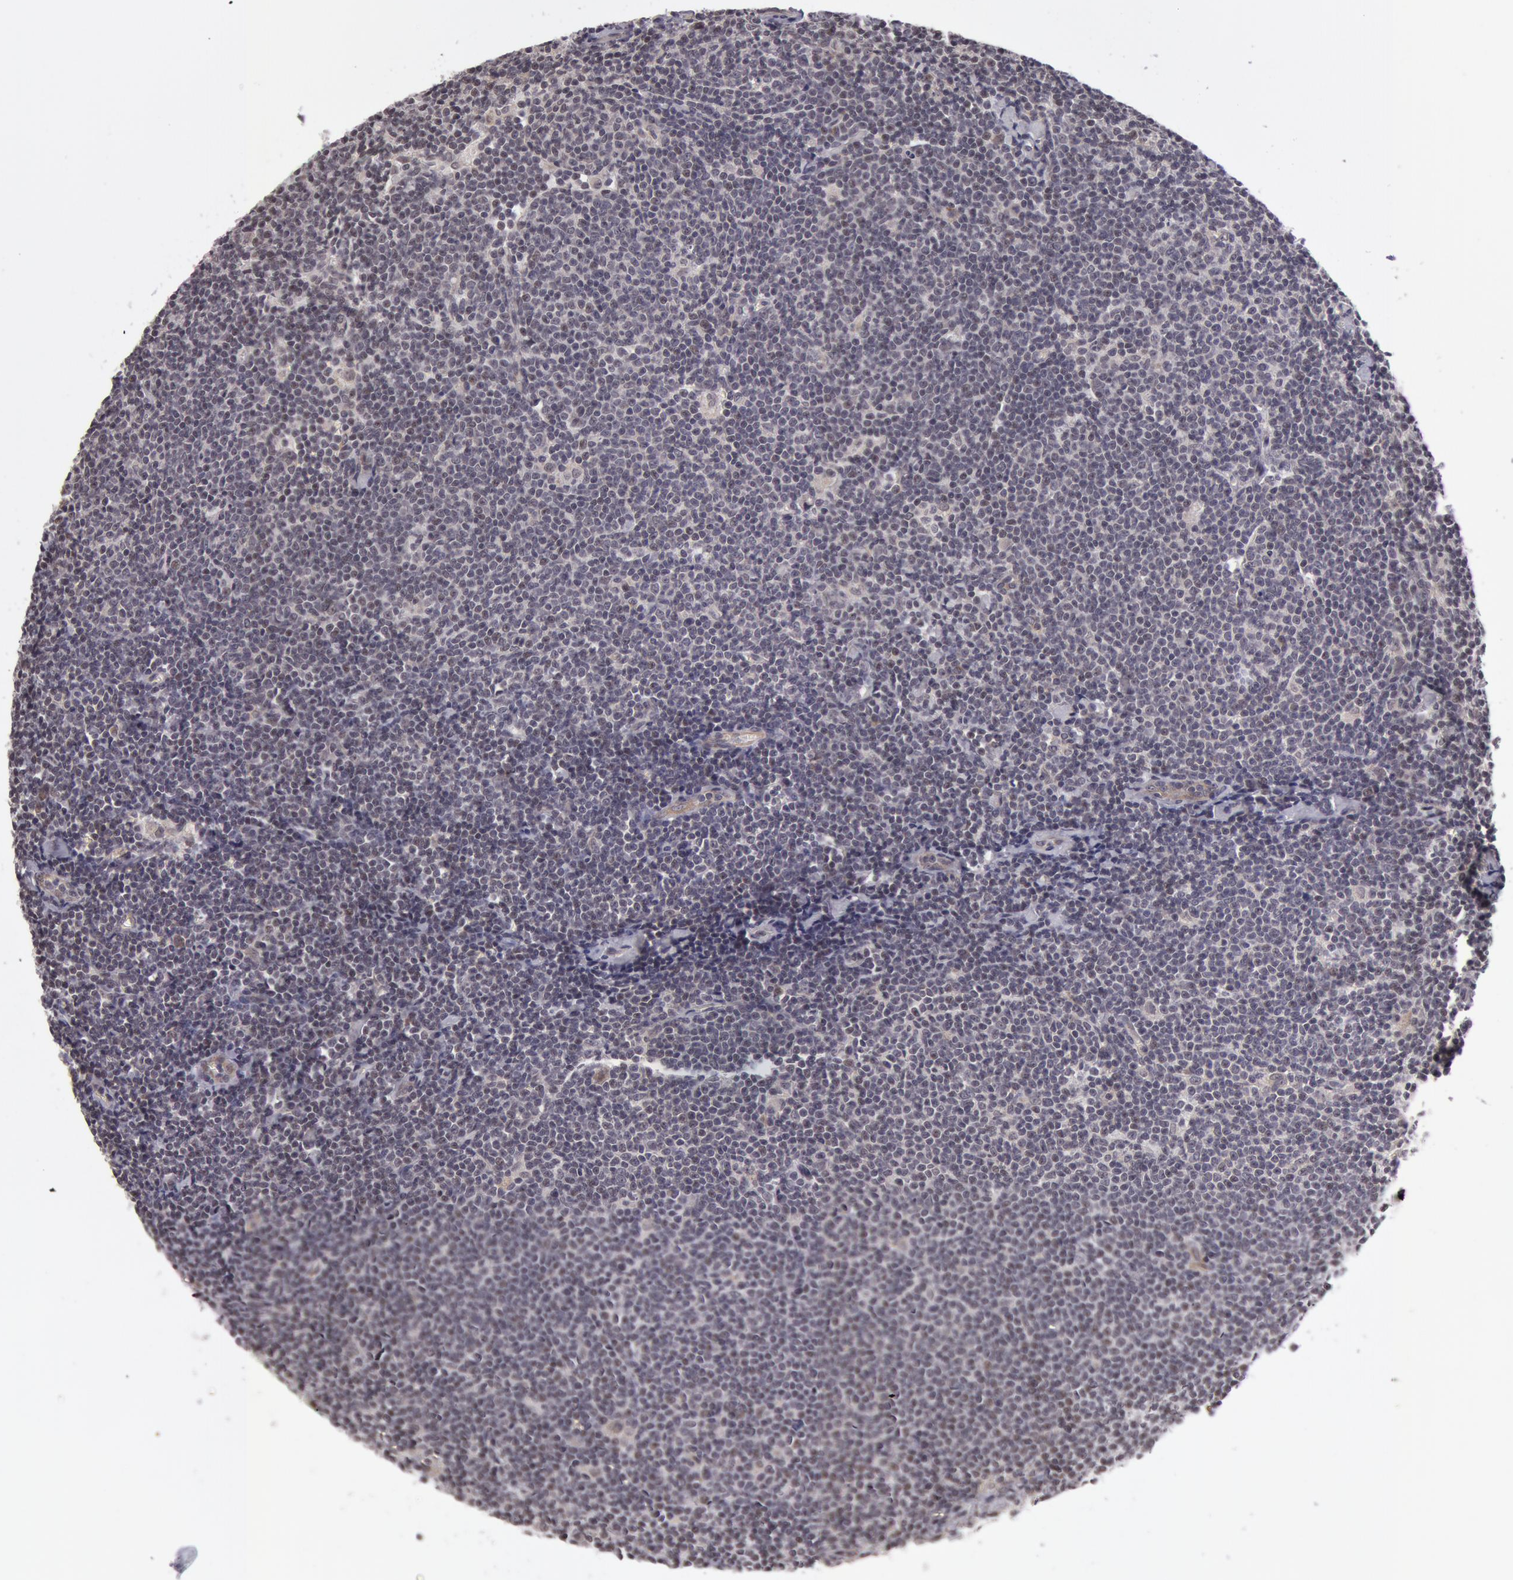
{"staining": {"intensity": "negative", "quantity": "none", "location": "none"}, "tissue": "lymphoma", "cell_type": "Tumor cells", "image_type": "cancer", "snomed": [{"axis": "morphology", "description": "Malignant lymphoma, non-Hodgkin's type, Low grade"}, {"axis": "topography", "description": "Lymph node"}], "caption": "Lymphoma was stained to show a protein in brown. There is no significant positivity in tumor cells. The staining is performed using DAB (3,3'-diaminobenzidine) brown chromogen with nuclei counter-stained in using hematoxylin.", "gene": "SYTL4", "patient": {"sex": "male", "age": 65}}